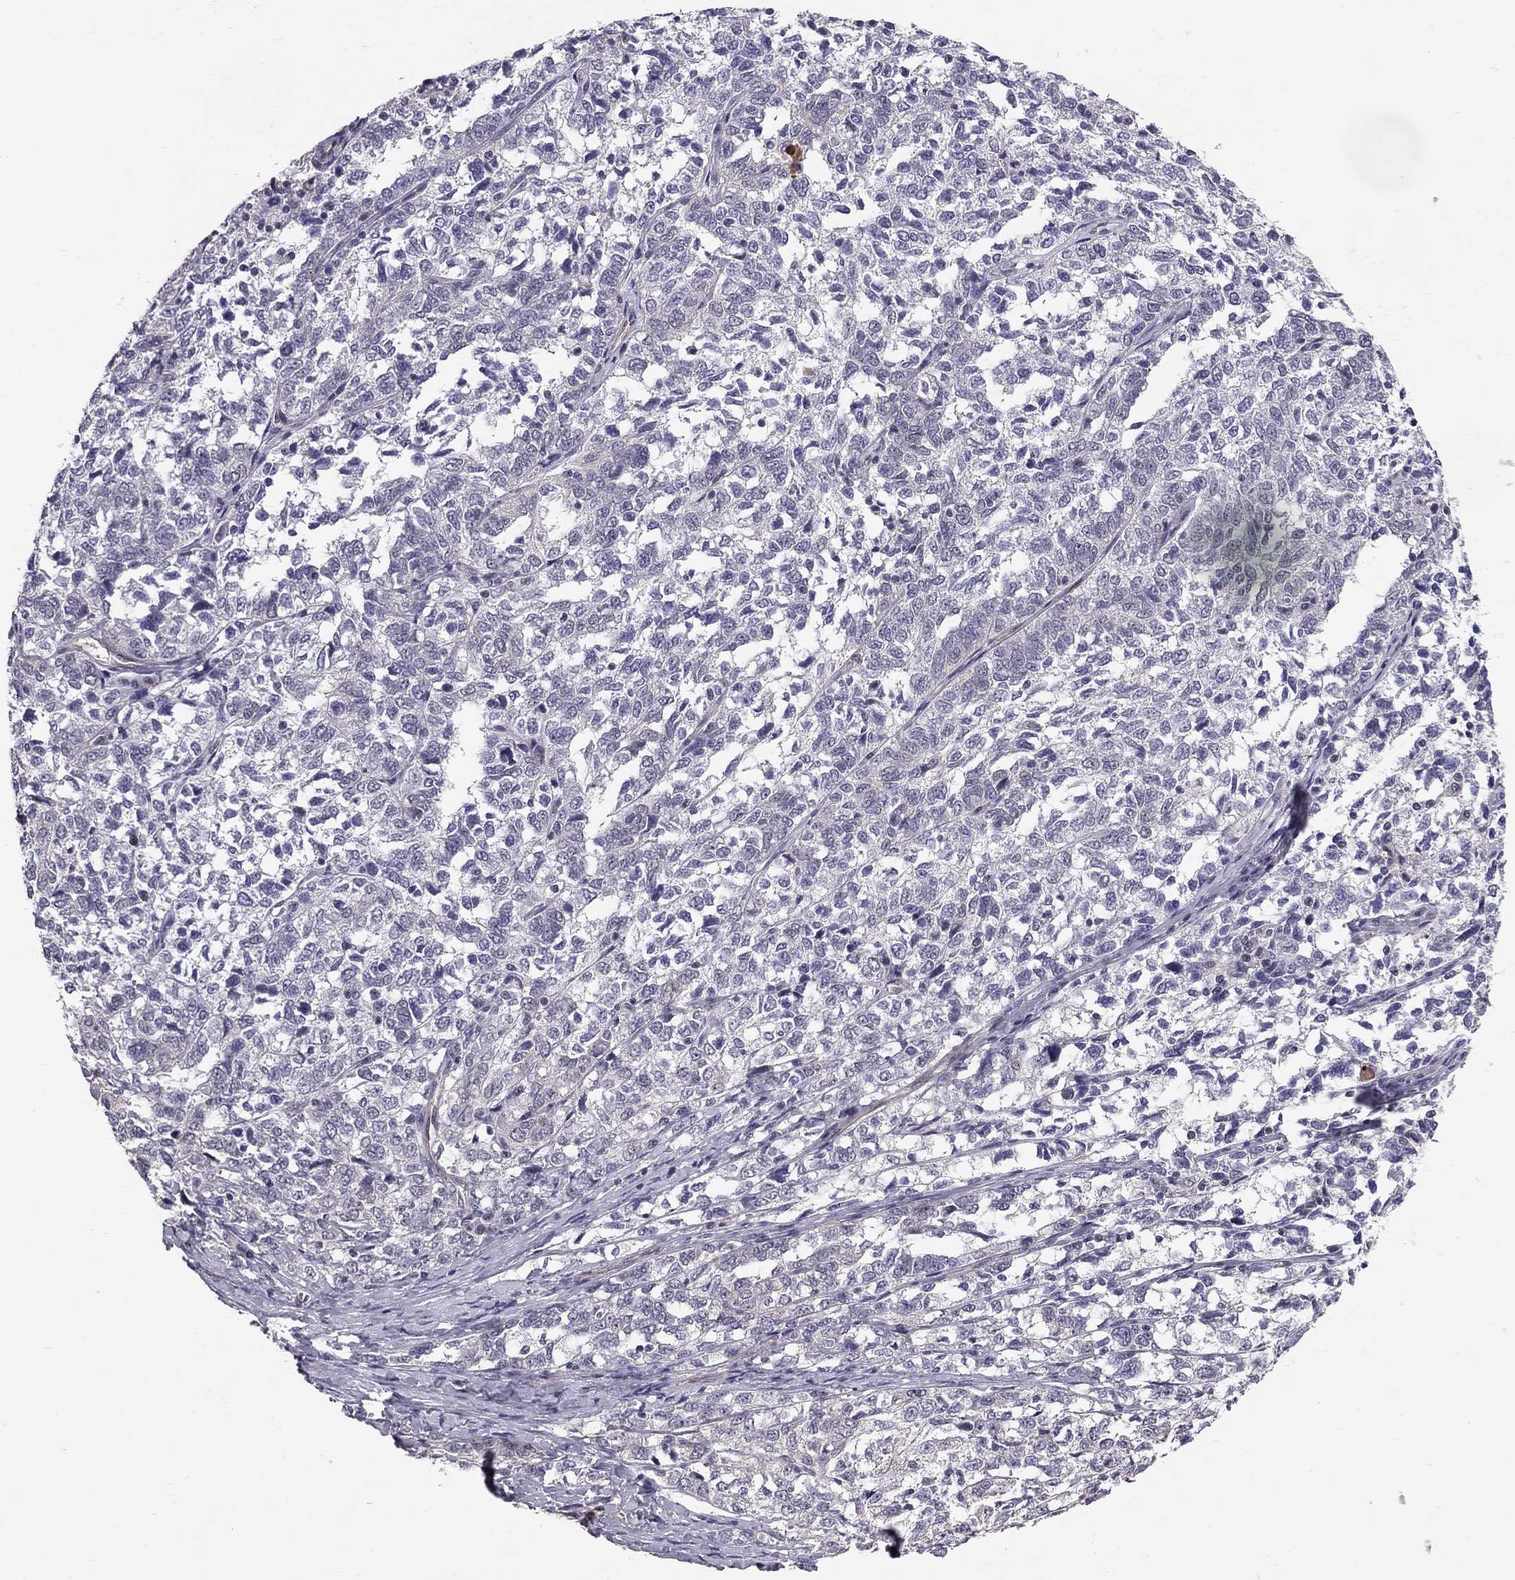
{"staining": {"intensity": "negative", "quantity": "none", "location": "none"}, "tissue": "ovarian cancer", "cell_type": "Tumor cells", "image_type": "cancer", "snomed": [{"axis": "morphology", "description": "Cystadenocarcinoma, serous, NOS"}, {"axis": "topography", "description": "Ovary"}], "caption": "The immunohistochemistry micrograph has no significant staining in tumor cells of serous cystadenocarcinoma (ovarian) tissue. (Immunohistochemistry (ihc), brightfield microscopy, high magnification).", "gene": "GJB4", "patient": {"sex": "female", "age": 71}}